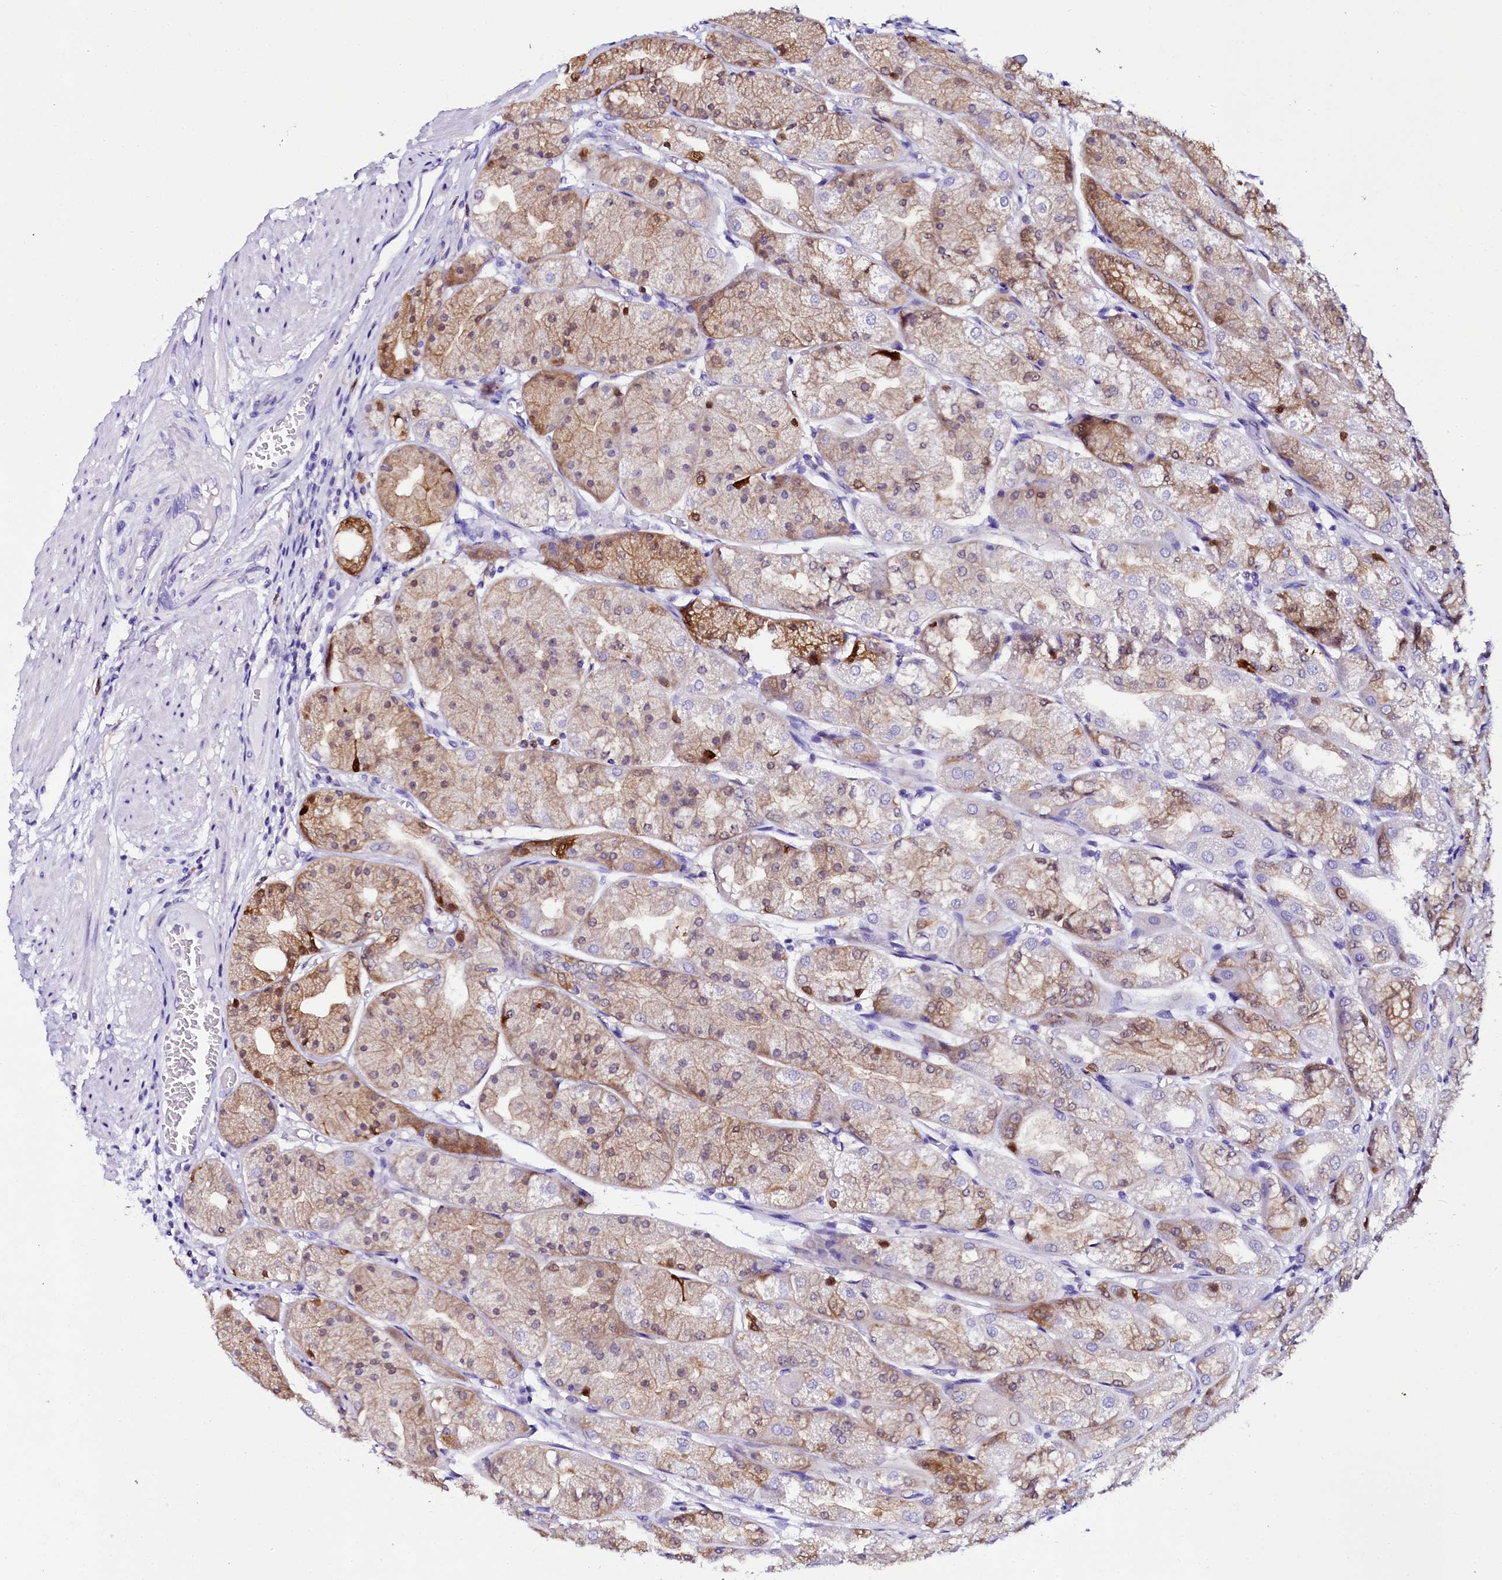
{"staining": {"intensity": "strong", "quantity": "25%-75%", "location": "cytoplasmic/membranous"}, "tissue": "stomach", "cell_type": "Glandular cells", "image_type": "normal", "snomed": [{"axis": "morphology", "description": "Normal tissue, NOS"}, {"axis": "topography", "description": "Stomach, upper"}], "caption": "High-magnification brightfield microscopy of unremarkable stomach stained with DAB (3,3'-diaminobenzidine) (brown) and counterstained with hematoxylin (blue). glandular cells exhibit strong cytoplasmic/membranous expression is appreciated in approximately25%-75% of cells.", "gene": "SORD", "patient": {"sex": "male", "age": 72}}